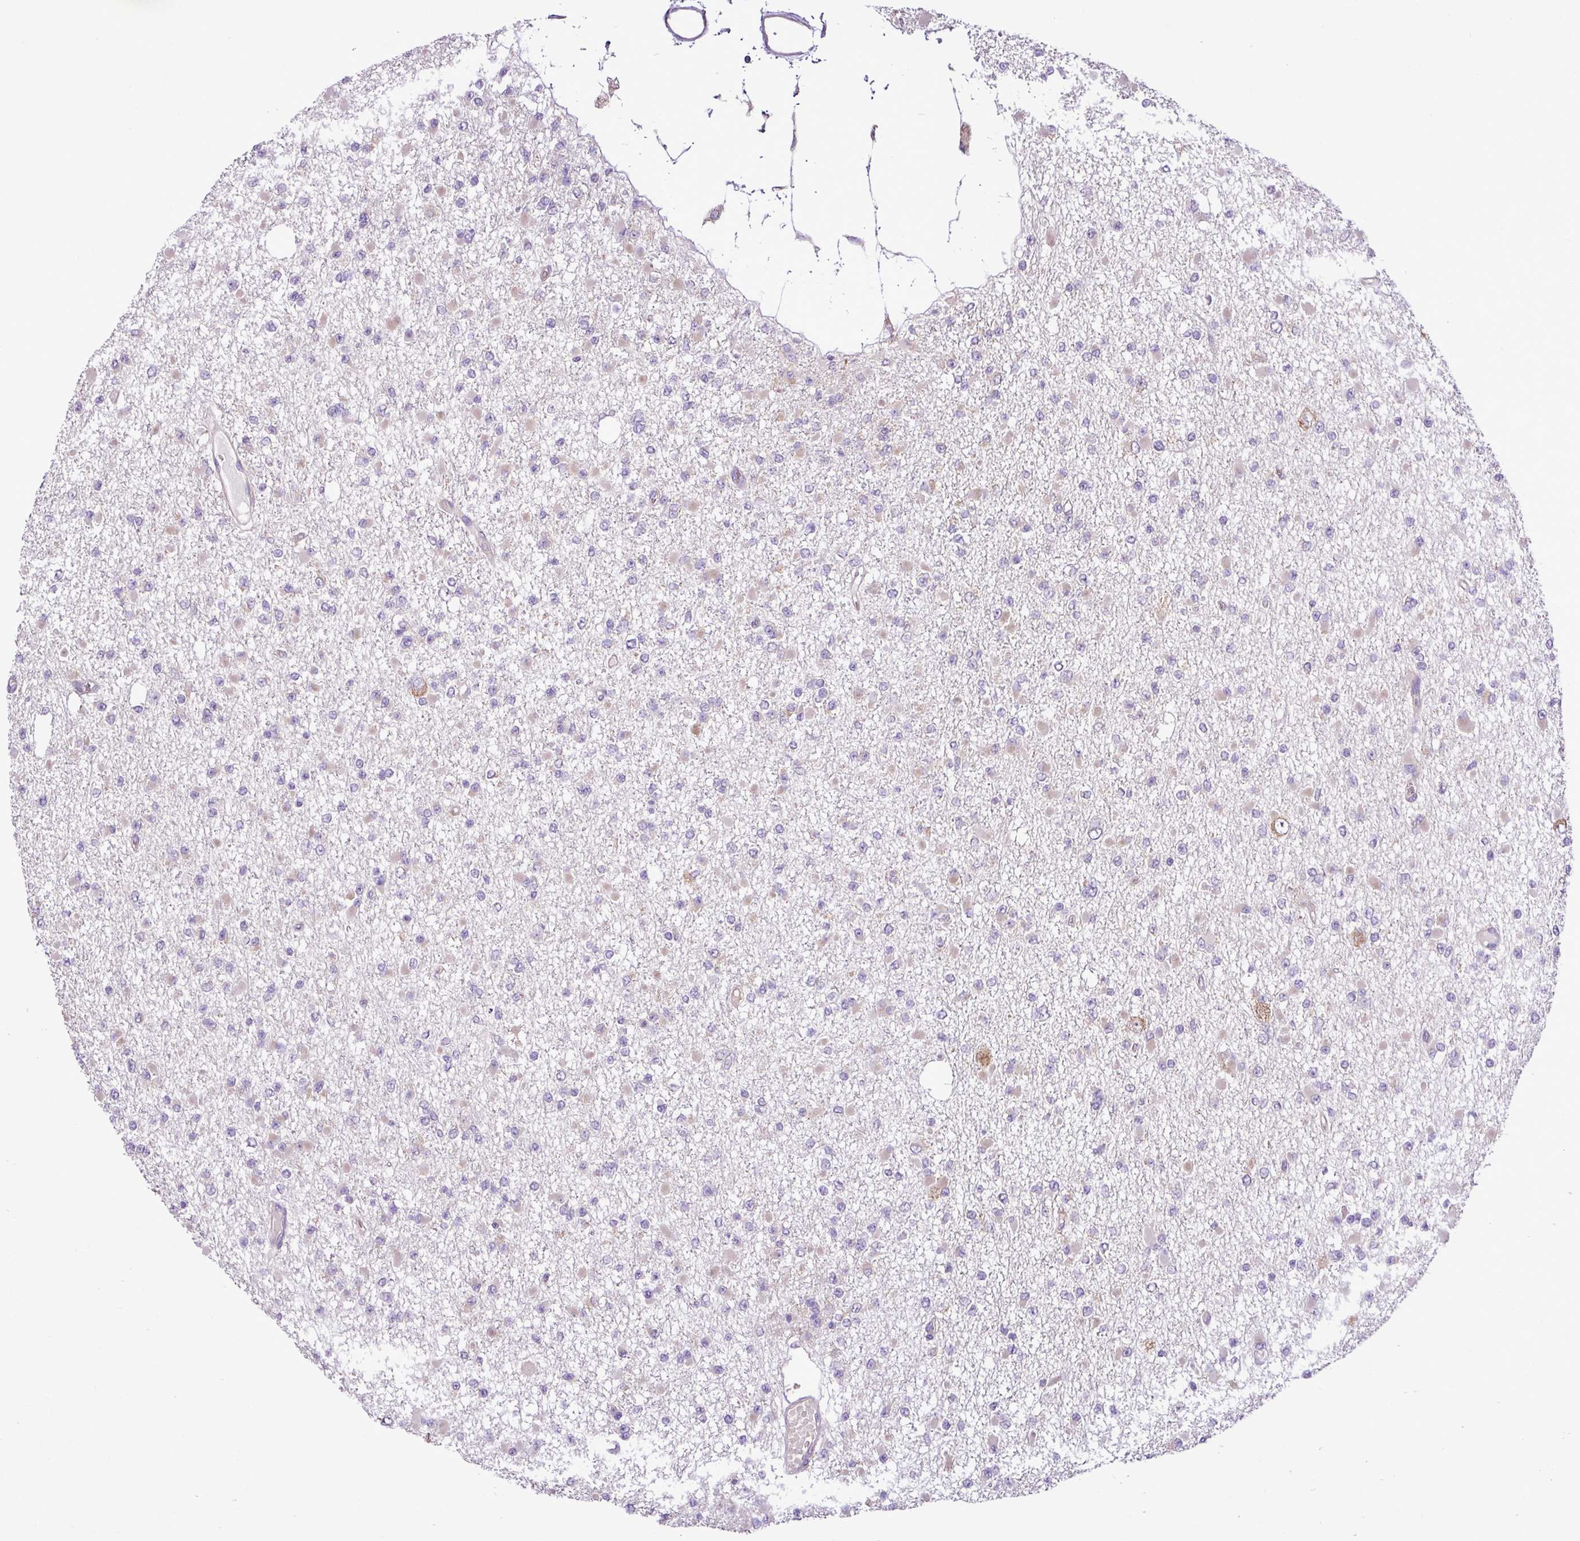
{"staining": {"intensity": "negative", "quantity": "none", "location": "none"}, "tissue": "glioma", "cell_type": "Tumor cells", "image_type": "cancer", "snomed": [{"axis": "morphology", "description": "Glioma, malignant, Low grade"}, {"axis": "topography", "description": "Brain"}], "caption": "The IHC photomicrograph has no significant positivity in tumor cells of glioma tissue. The staining was performed using DAB to visualize the protein expression in brown, while the nuclei were stained in blue with hematoxylin (Magnification: 20x).", "gene": "RPL13", "patient": {"sex": "female", "age": 22}}